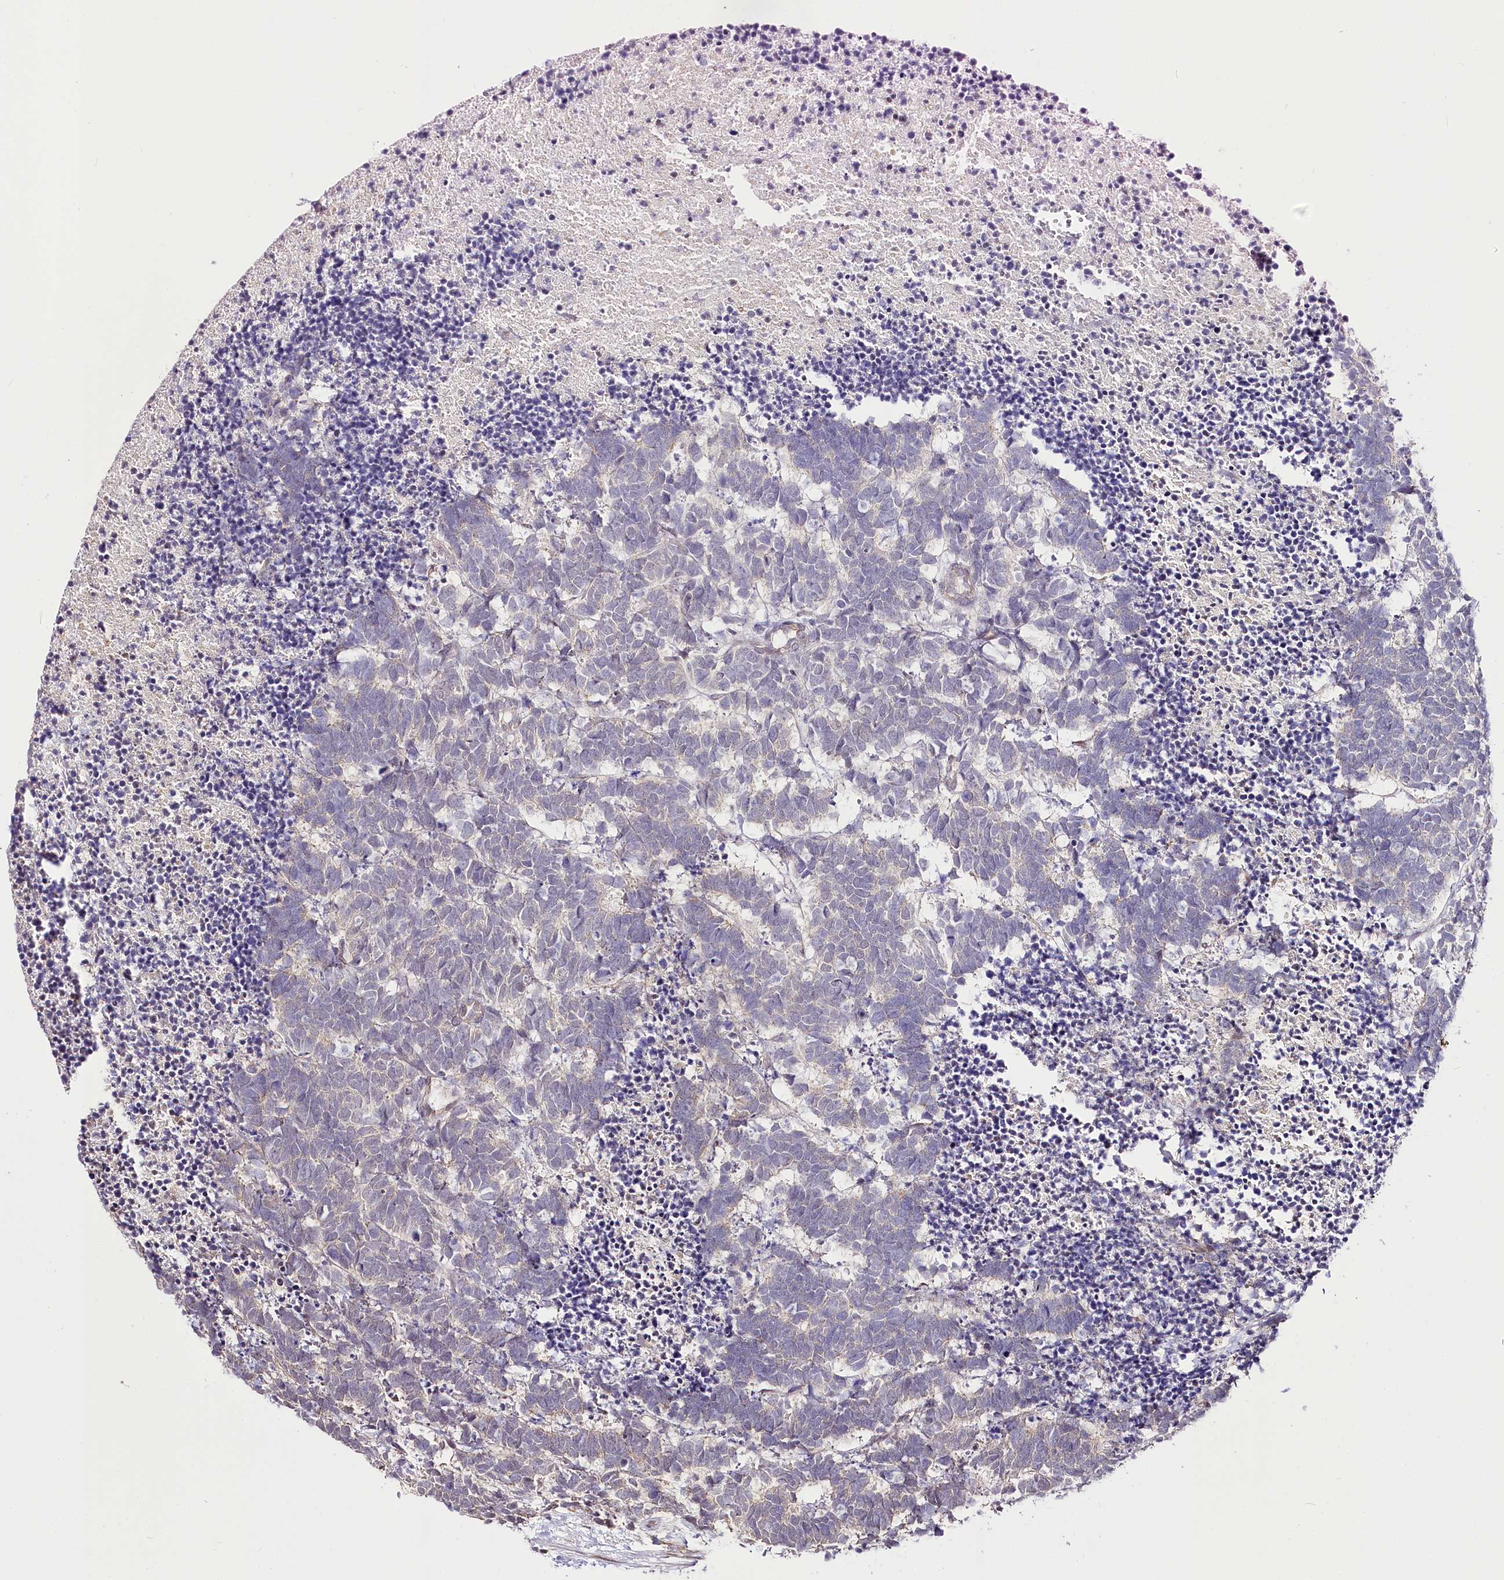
{"staining": {"intensity": "negative", "quantity": "none", "location": "none"}, "tissue": "carcinoid", "cell_type": "Tumor cells", "image_type": "cancer", "snomed": [{"axis": "morphology", "description": "Carcinoma, NOS"}, {"axis": "morphology", "description": "Carcinoid, malignant, NOS"}, {"axis": "topography", "description": "Urinary bladder"}], "caption": "An immunohistochemistry (IHC) image of carcinoid is shown. There is no staining in tumor cells of carcinoid.", "gene": "ZNF226", "patient": {"sex": "male", "age": 57}}